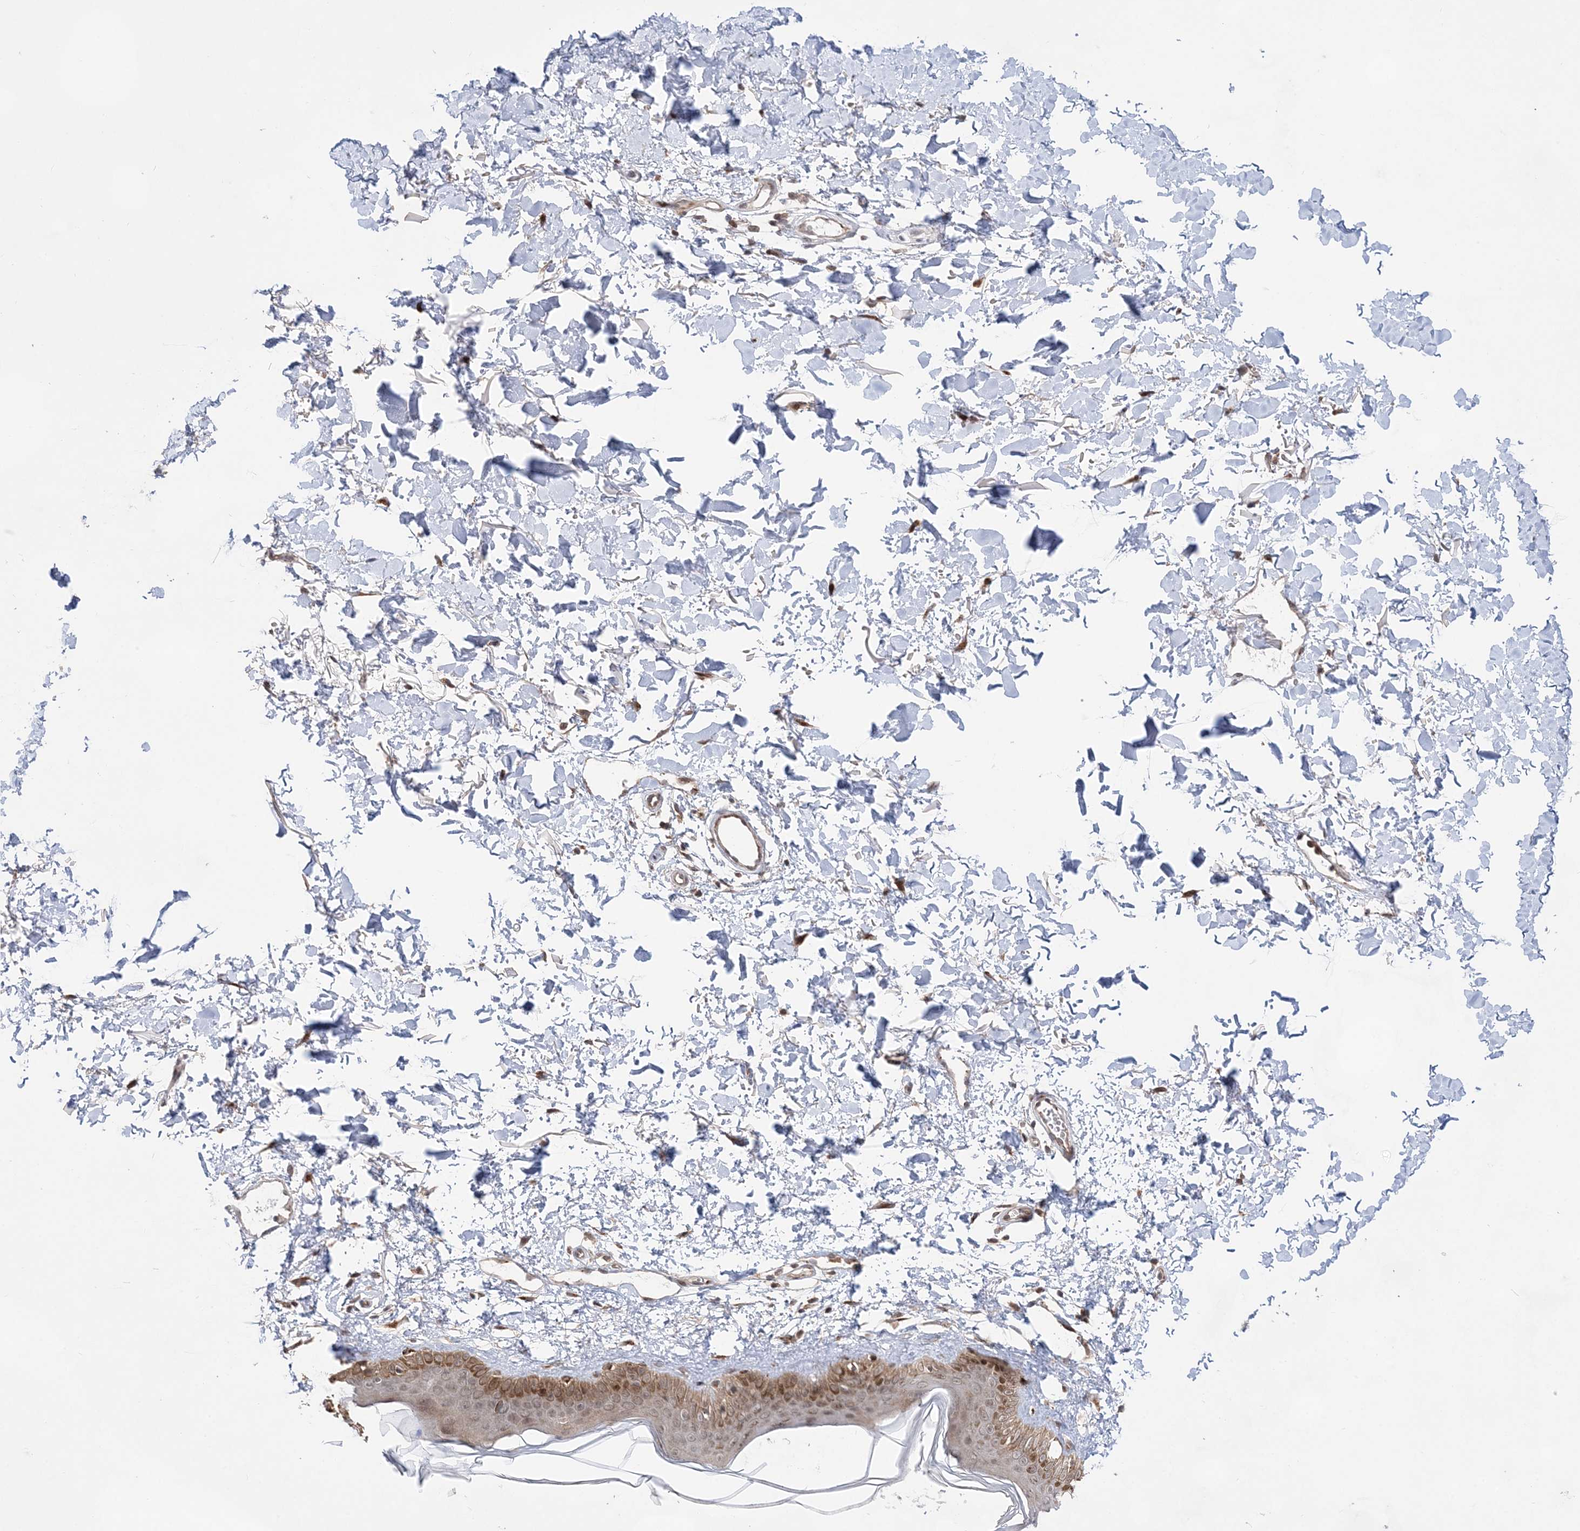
{"staining": {"intensity": "moderate", "quantity": "<25%", "location": "cytoplasmic/membranous"}, "tissue": "skin", "cell_type": "Fibroblasts", "image_type": "normal", "snomed": [{"axis": "morphology", "description": "Normal tissue, NOS"}, {"axis": "topography", "description": "Skin"}], "caption": "A micrograph showing moderate cytoplasmic/membranous positivity in approximately <25% of fibroblasts in unremarkable skin, as visualized by brown immunohistochemical staining.", "gene": "ANAPC15", "patient": {"sex": "female", "age": 58}}